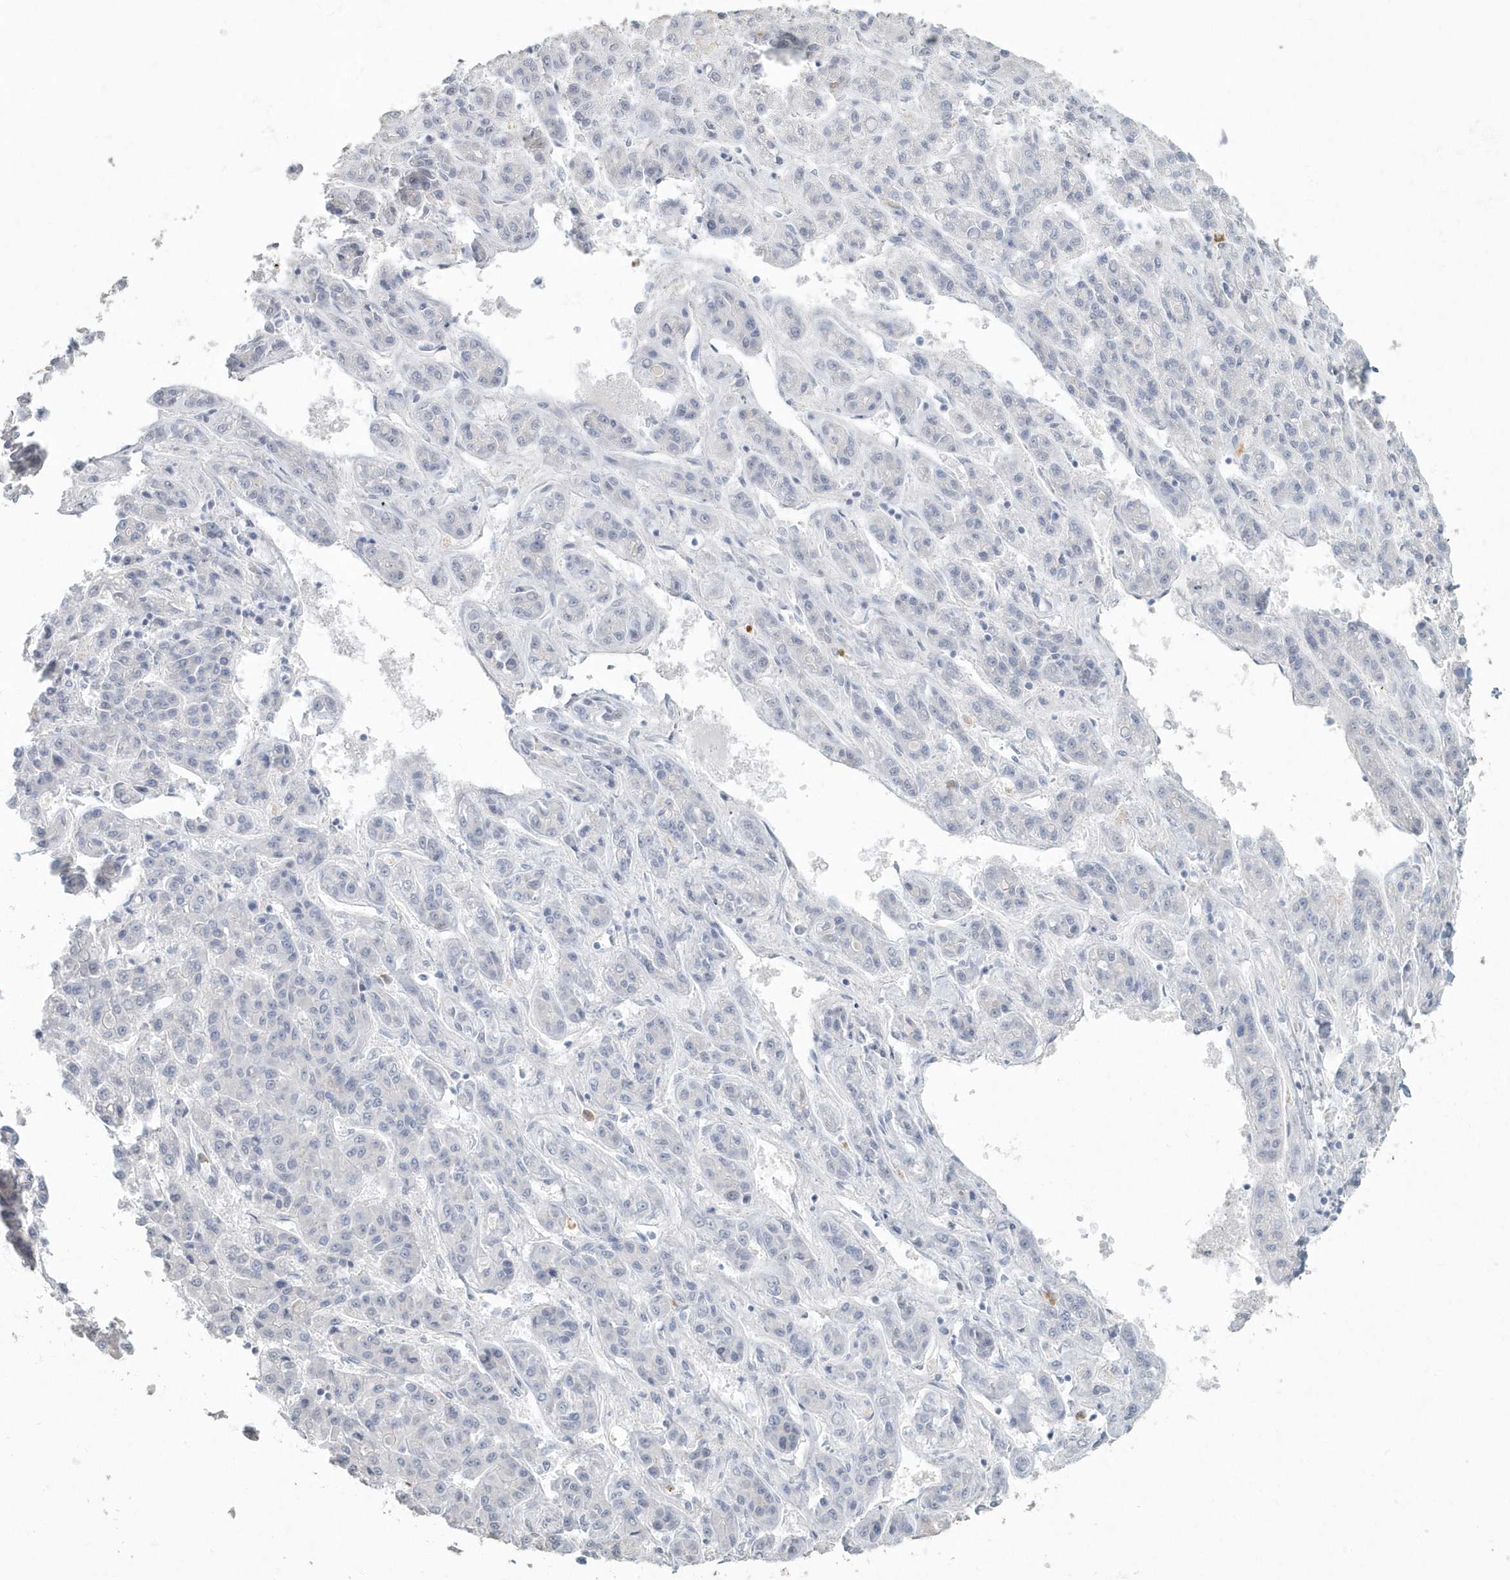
{"staining": {"intensity": "negative", "quantity": "none", "location": "none"}, "tissue": "liver cancer", "cell_type": "Tumor cells", "image_type": "cancer", "snomed": [{"axis": "morphology", "description": "Carcinoma, Hepatocellular, NOS"}, {"axis": "topography", "description": "Liver"}], "caption": "An image of liver cancer stained for a protein displays no brown staining in tumor cells. The staining was performed using DAB to visualize the protein expression in brown, while the nuclei were stained in blue with hematoxylin (Magnification: 20x).", "gene": "MYOT", "patient": {"sex": "male", "age": 70}}